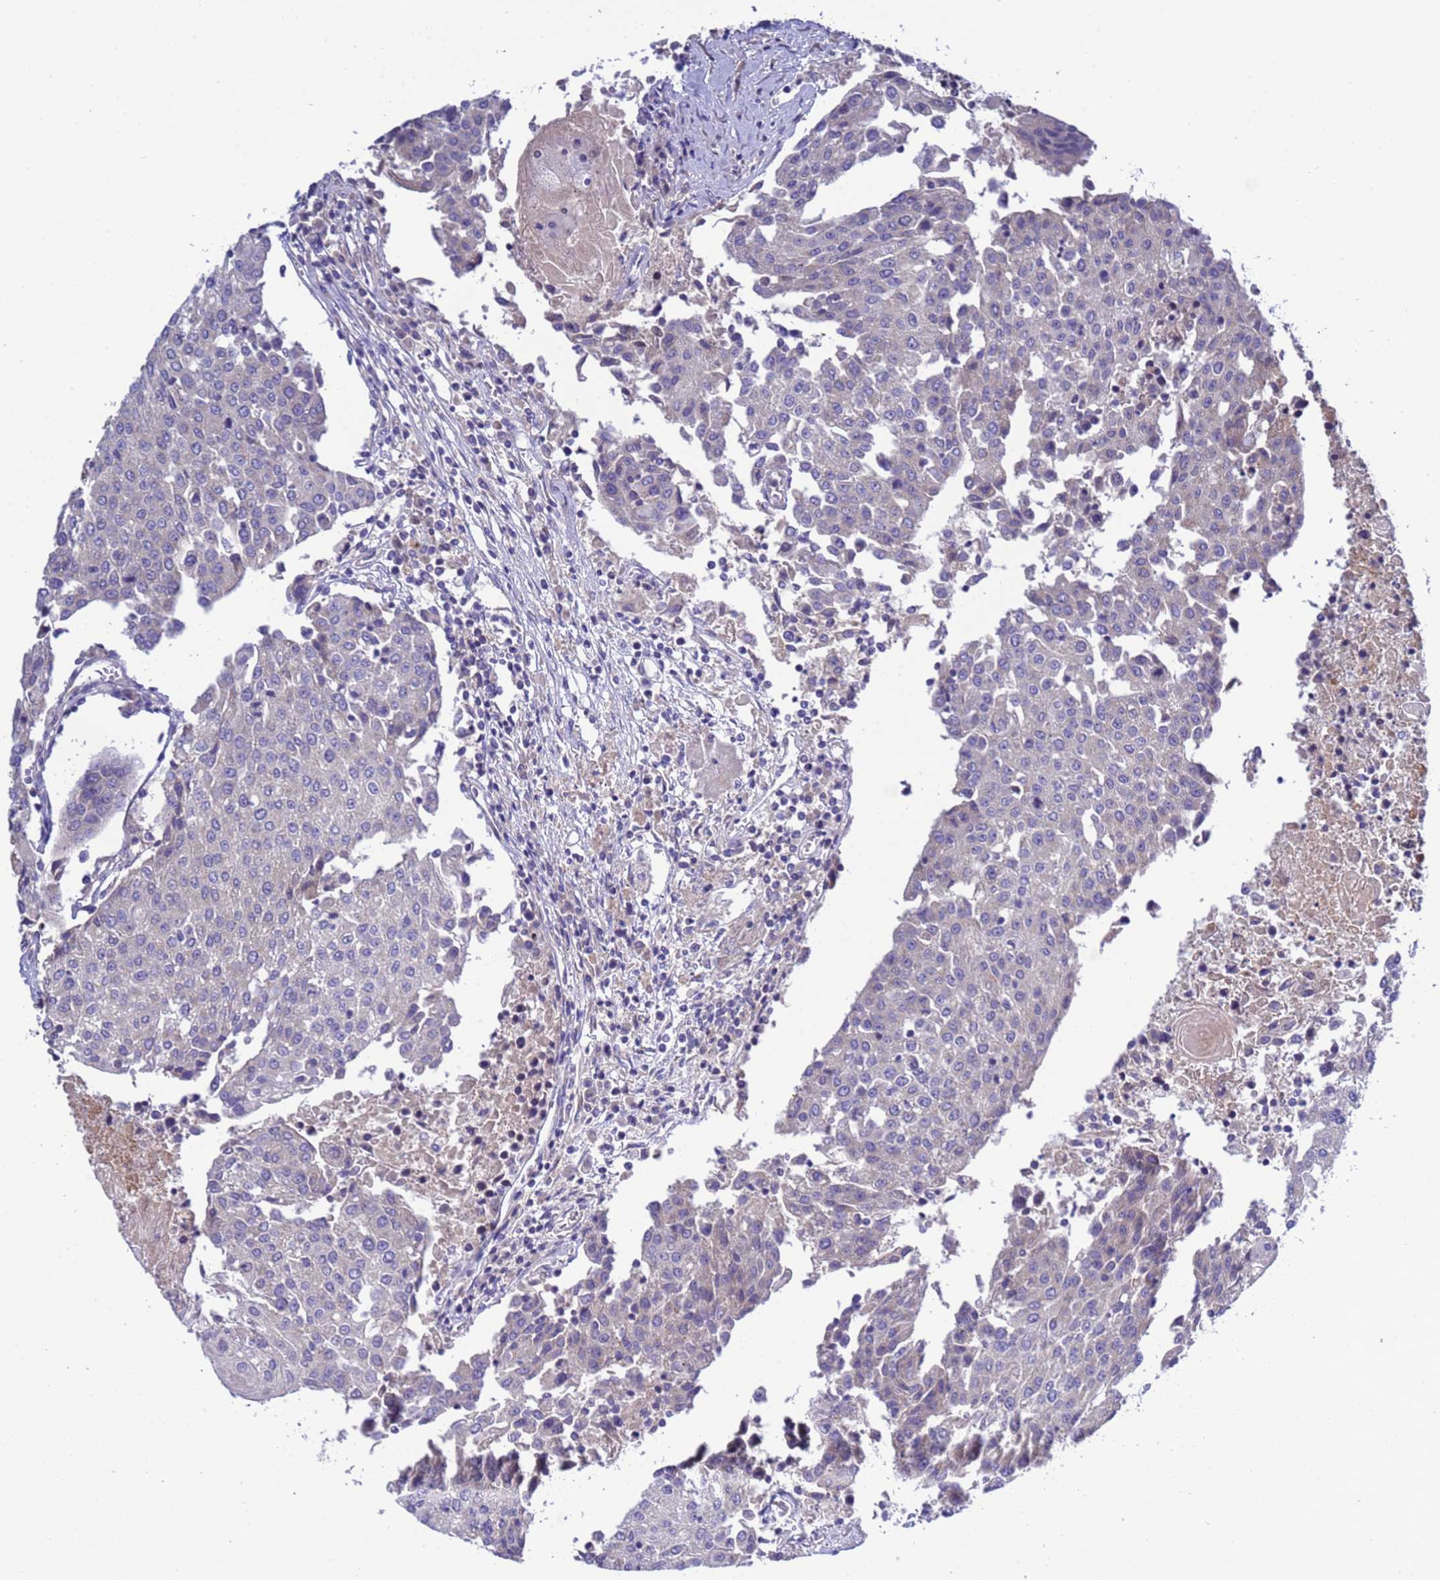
{"staining": {"intensity": "negative", "quantity": "none", "location": "none"}, "tissue": "urothelial cancer", "cell_type": "Tumor cells", "image_type": "cancer", "snomed": [{"axis": "morphology", "description": "Urothelial carcinoma, High grade"}, {"axis": "topography", "description": "Urinary bladder"}], "caption": "Immunohistochemical staining of high-grade urothelial carcinoma reveals no significant positivity in tumor cells. The staining was performed using DAB to visualize the protein expression in brown, while the nuclei were stained in blue with hematoxylin (Magnification: 20x).", "gene": "RC3H2", "patient": {"sex": "female", "age": 85}}